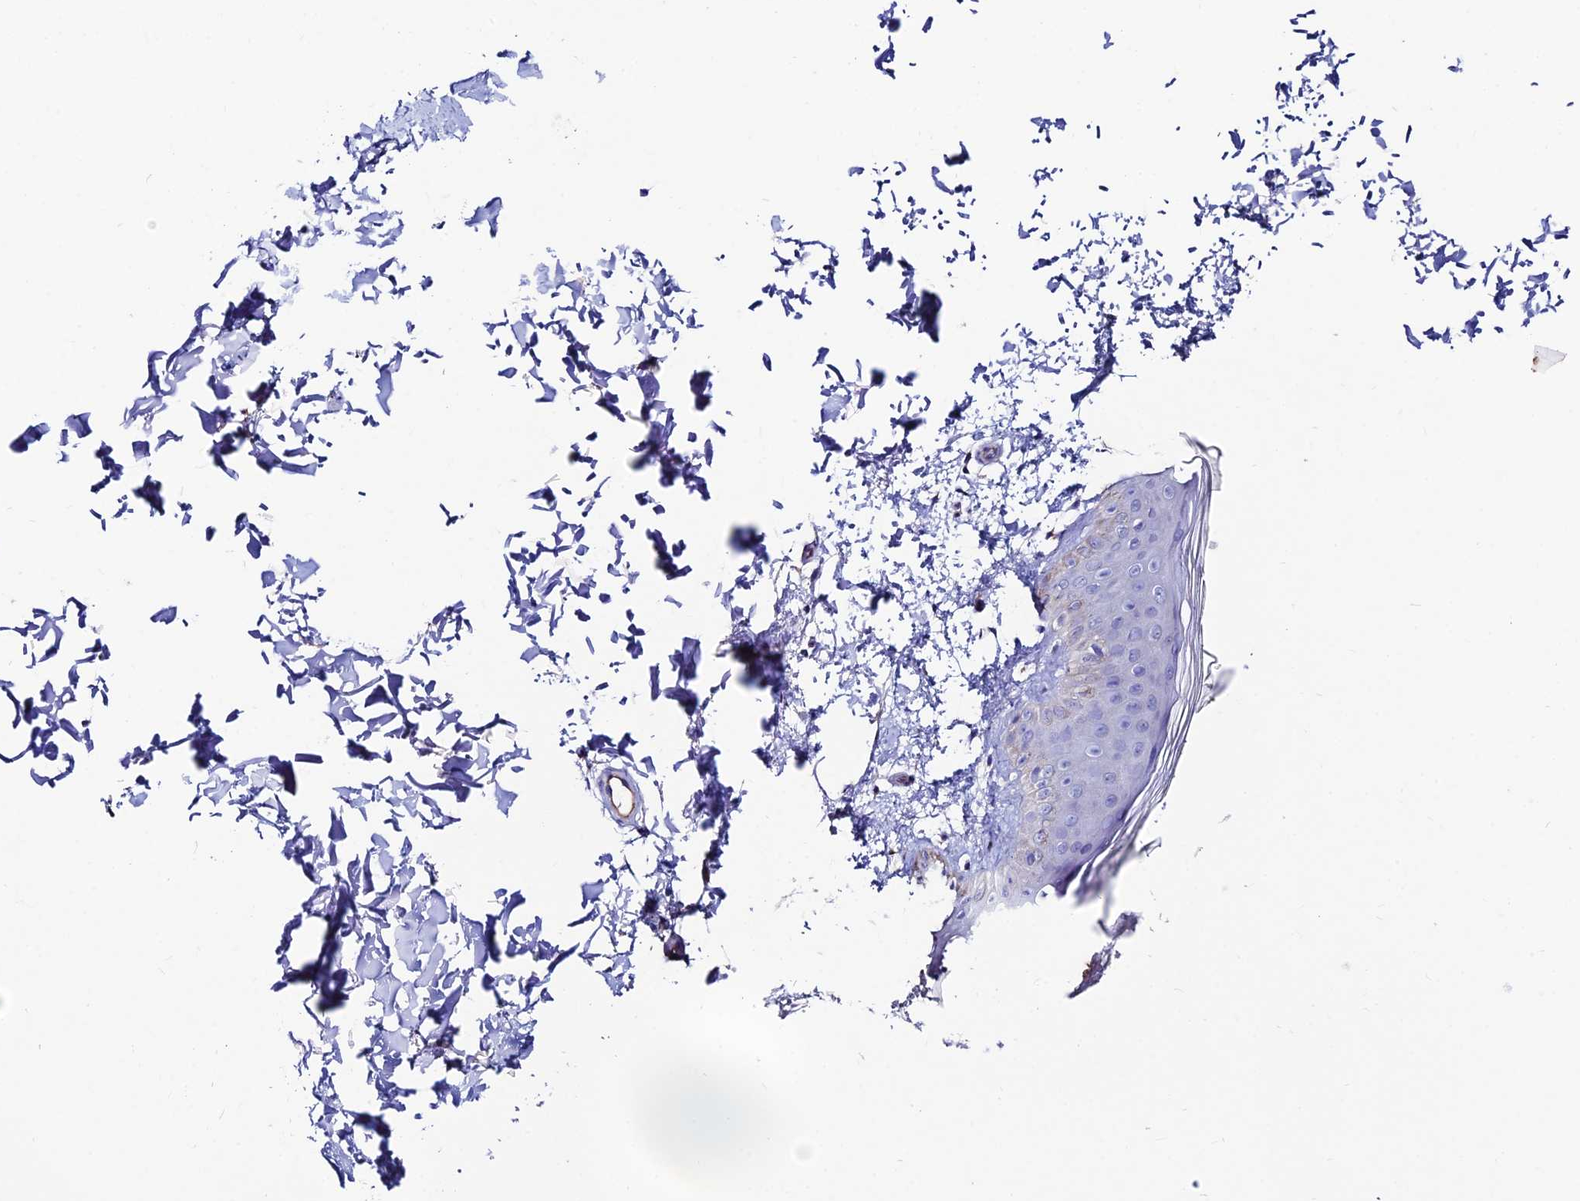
{"staining": {"intensity": "moderate", "quantity": ">75%", "location": "cytoplasmic/membranous"}, "tissue": "skin", "cell_type": "Fibroblasts", "image_type": "normal", "snomed": [{"axis": "morphology", "description": "Normal tissue, NOS"}, {"axis": "topography", "description": "Skin"}], "caption": "Immunohistochemistry (IHC) photomicrograph of benign skin: human skin stained using immunohistochemistry shows medium levels of moderate protein expression localized specifically in the cytoplasmic/membranous of fibroblasts, appearing as a cytoplasmic/membranous brown color.", "gene": "SLC25A16", "patient": {"sex": "male", "age": 36}}